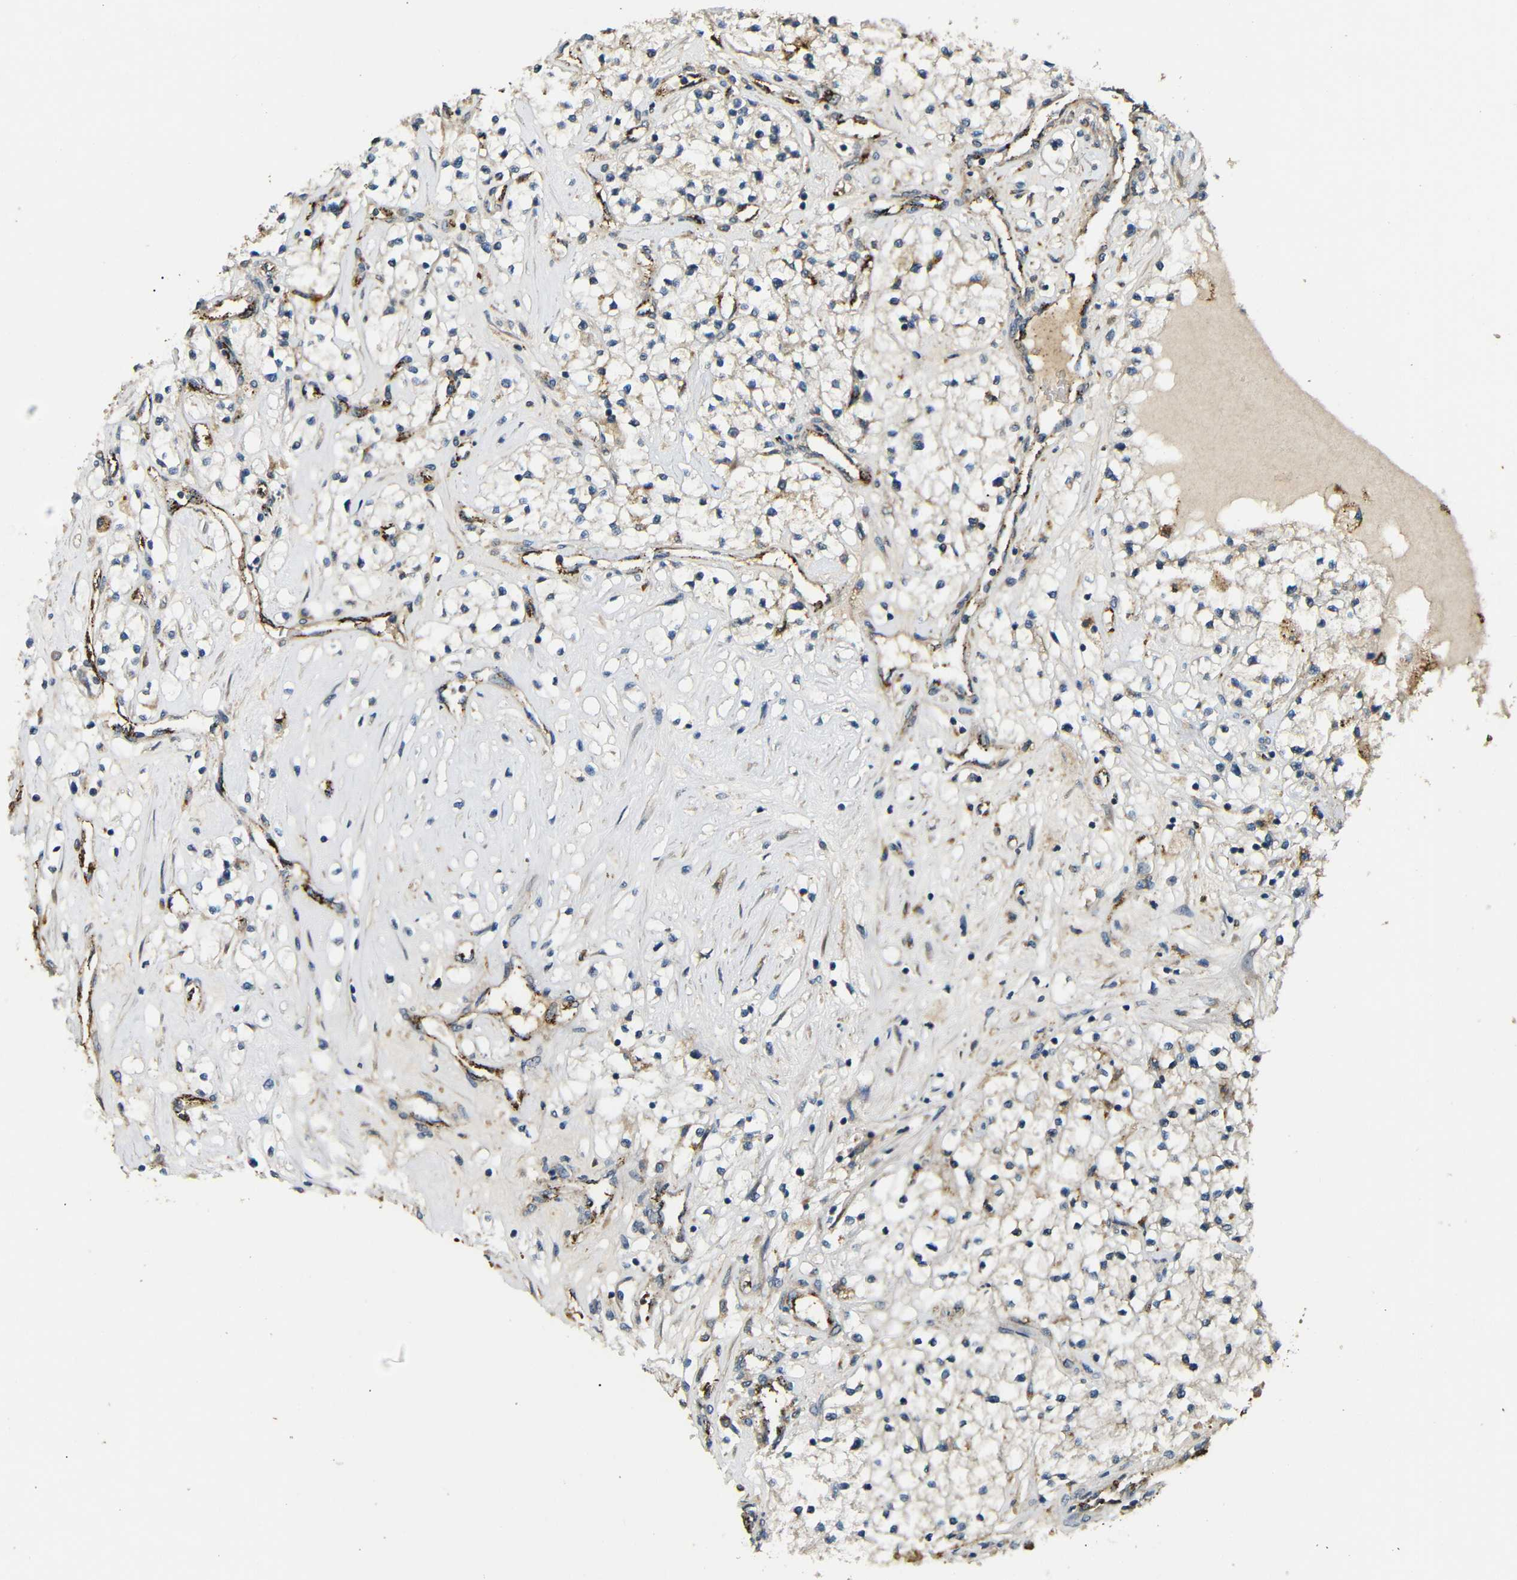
{"staining": {"intensity": "weak", "quantity": "<25%", "location": "cytoplasmic/membranous"}, "tissue": "renal cancer", "cell_type": "Tumor cells", "image_type": "cancer", "snomed": [{"axis": "morphology", "description": "Adenocarcinoma, NOS"}, {"axis": "topography", "description": "Kidney"}], "caption": "High magnification brightfield microscopy of renal adenocarcinoma stained with DAB (brown) and counterstained with hematoxylin (blue): tumor cells show no significant staining. (Brightfield microscopy of DAB (3,3'-diaminobenzidine) immunohistochemistry at high magnification).", "gene": "ATP7A", "patient": {"sex": "male", "age": 68}}